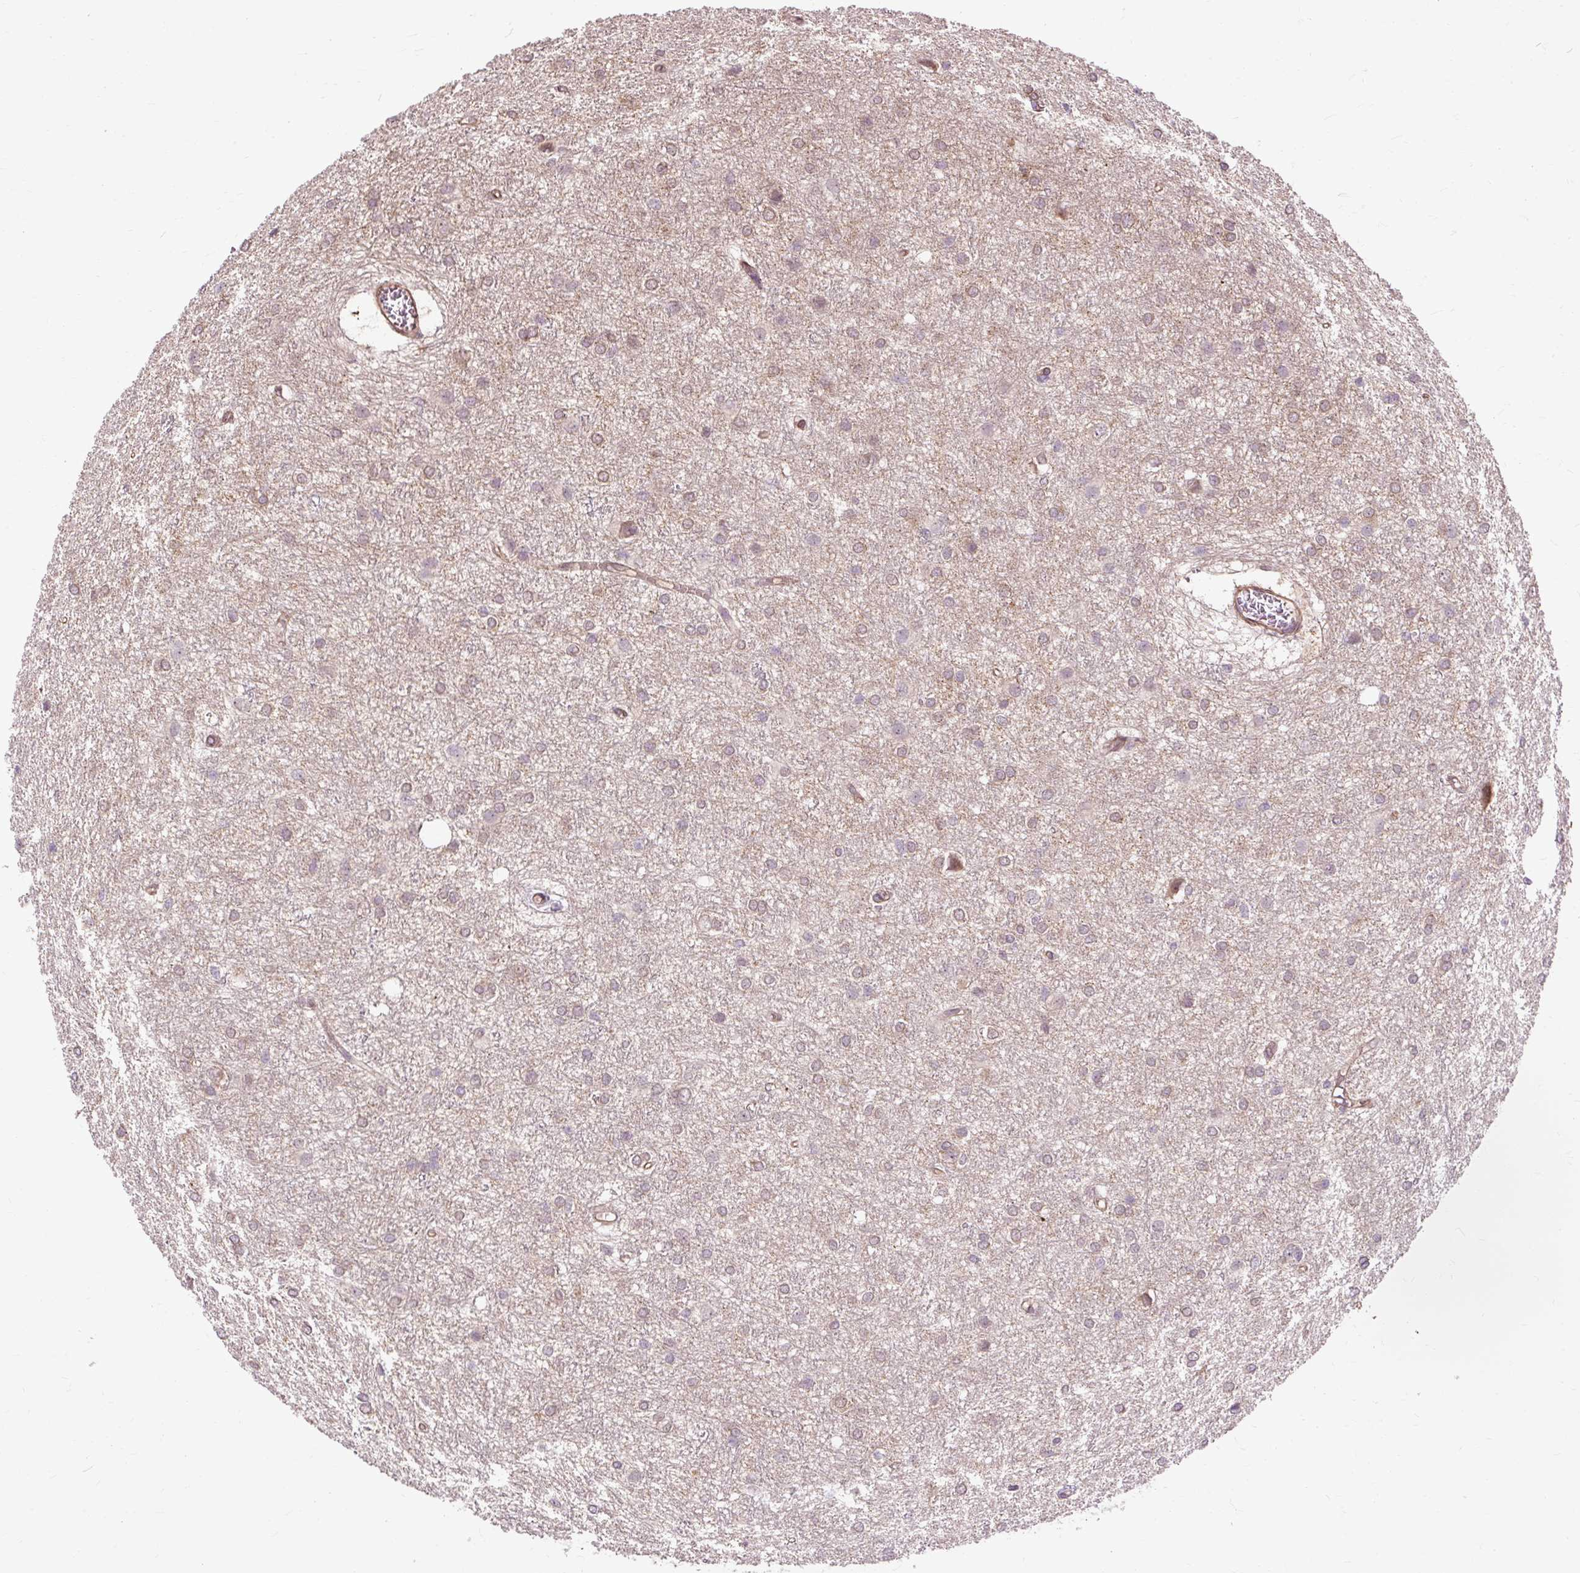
{"staining": {"intensity": "moderate", "quantity": "<25%", "location": "cytoplasmic/membranous"}, "tissue": "glioma", "cell_type": "Tumor cells", "image_type": "cancer", "snomed": [{"axis": "morphology", "description": "Glioma, malignant, High grade"}, {"axis": "topography", "description": "Brain"}], "caption": "This is a photomicrograph of immunohistochemistry staining of glioma, which shows moderate positivity in the cytoplasmic/membranous of tumor cells.", "gene": "FLRT1", "patient": {"sex": "female", "age": 50}}